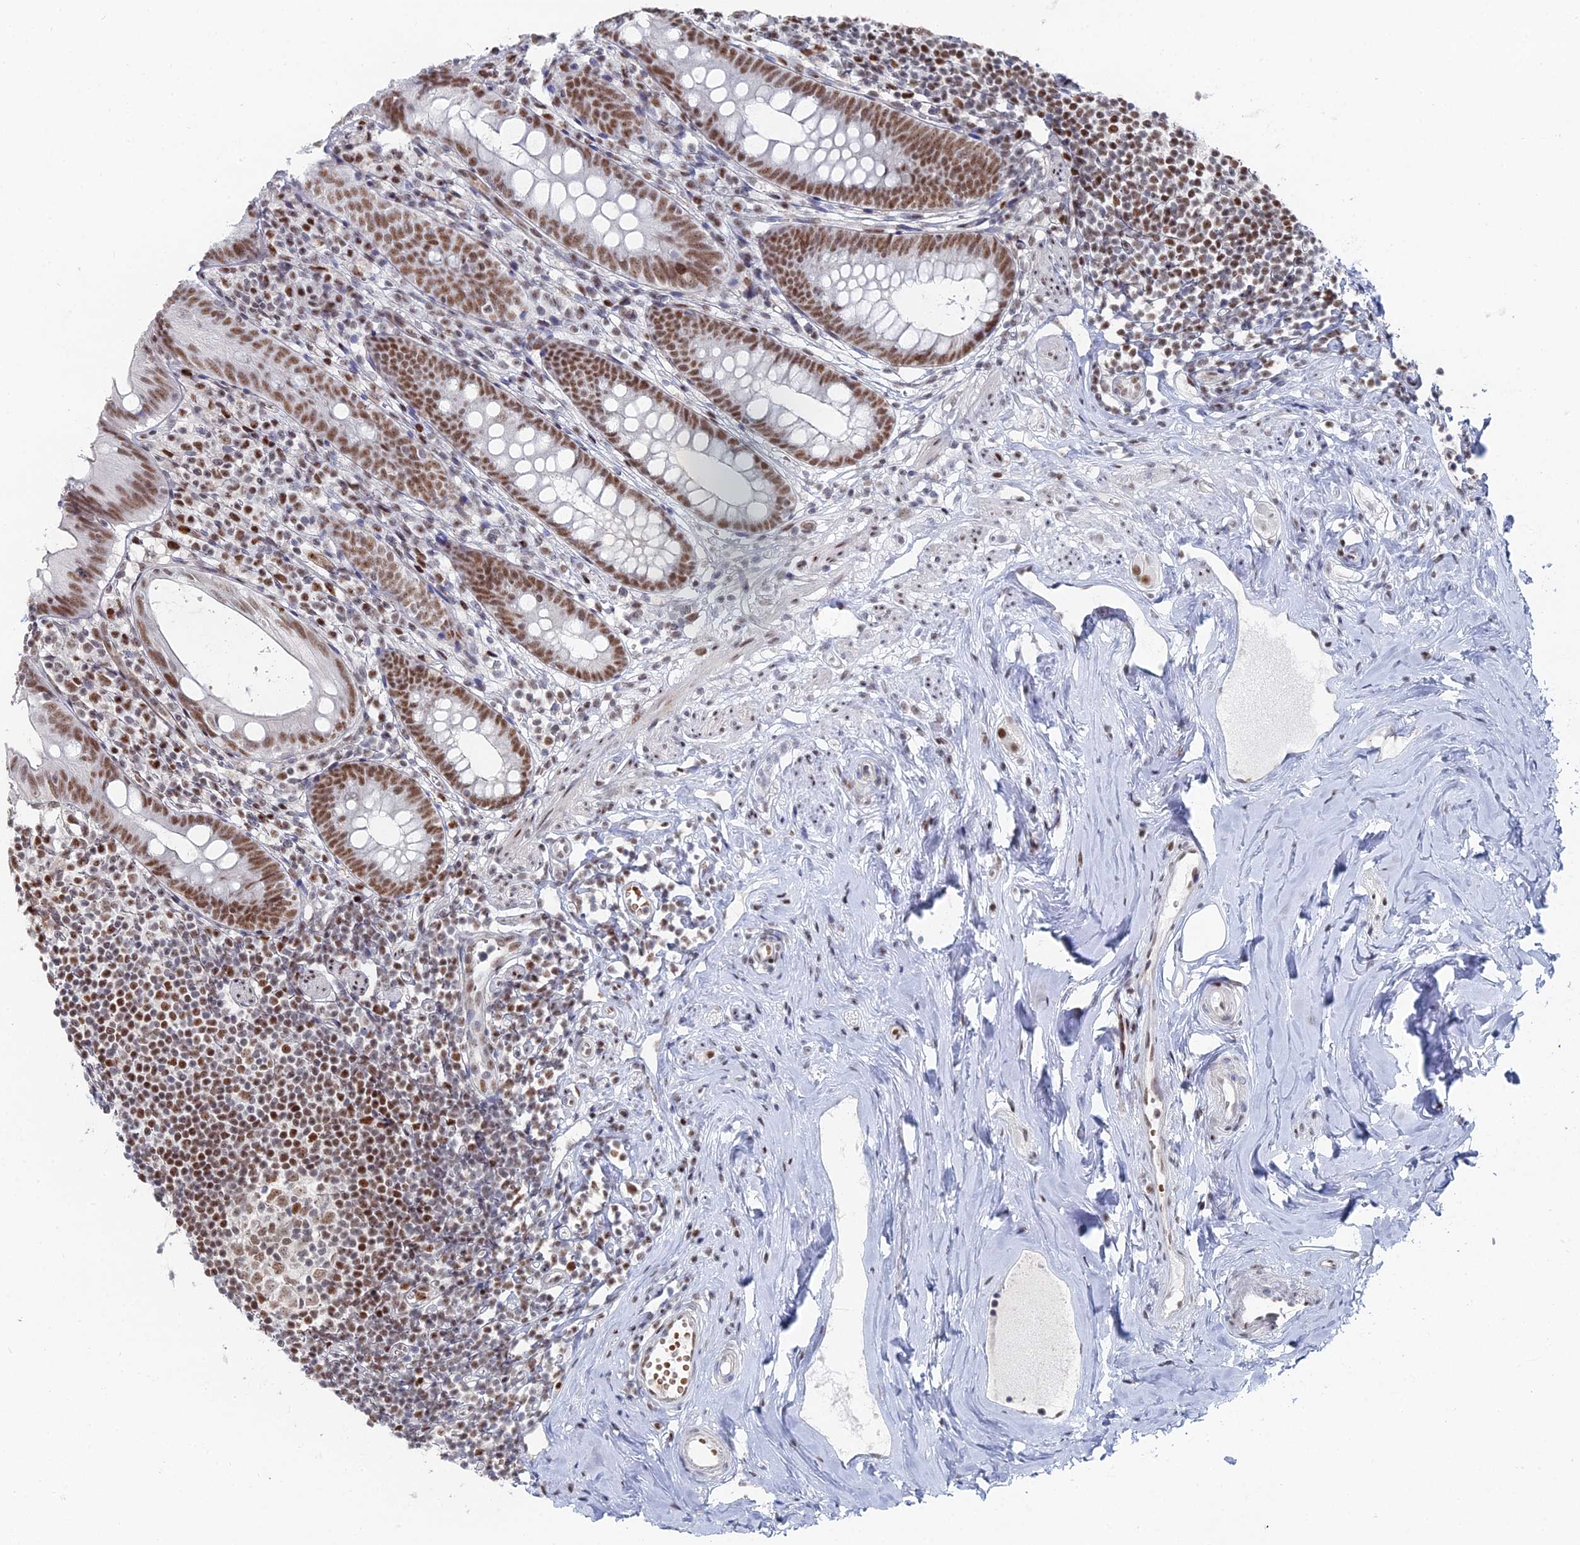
{"staining": {"intensity": "moderate", "quantity": ">75%", "location": "nuclear"}, "tissue": "appendix", "cell_type": "Glandular cells", "image_type": "normal", "snomed": [{"axis": "morphology", "description": "Normal tissue, NOS"}, {"axis": "topography", "description": "Appendix"}], "caption": "Glandular cells demonstrate moderate nuclear expression in approximately >75% of cells in benign appendix.", "gene": "GSC2", "patient": {"sex": "female", "age": 51}}